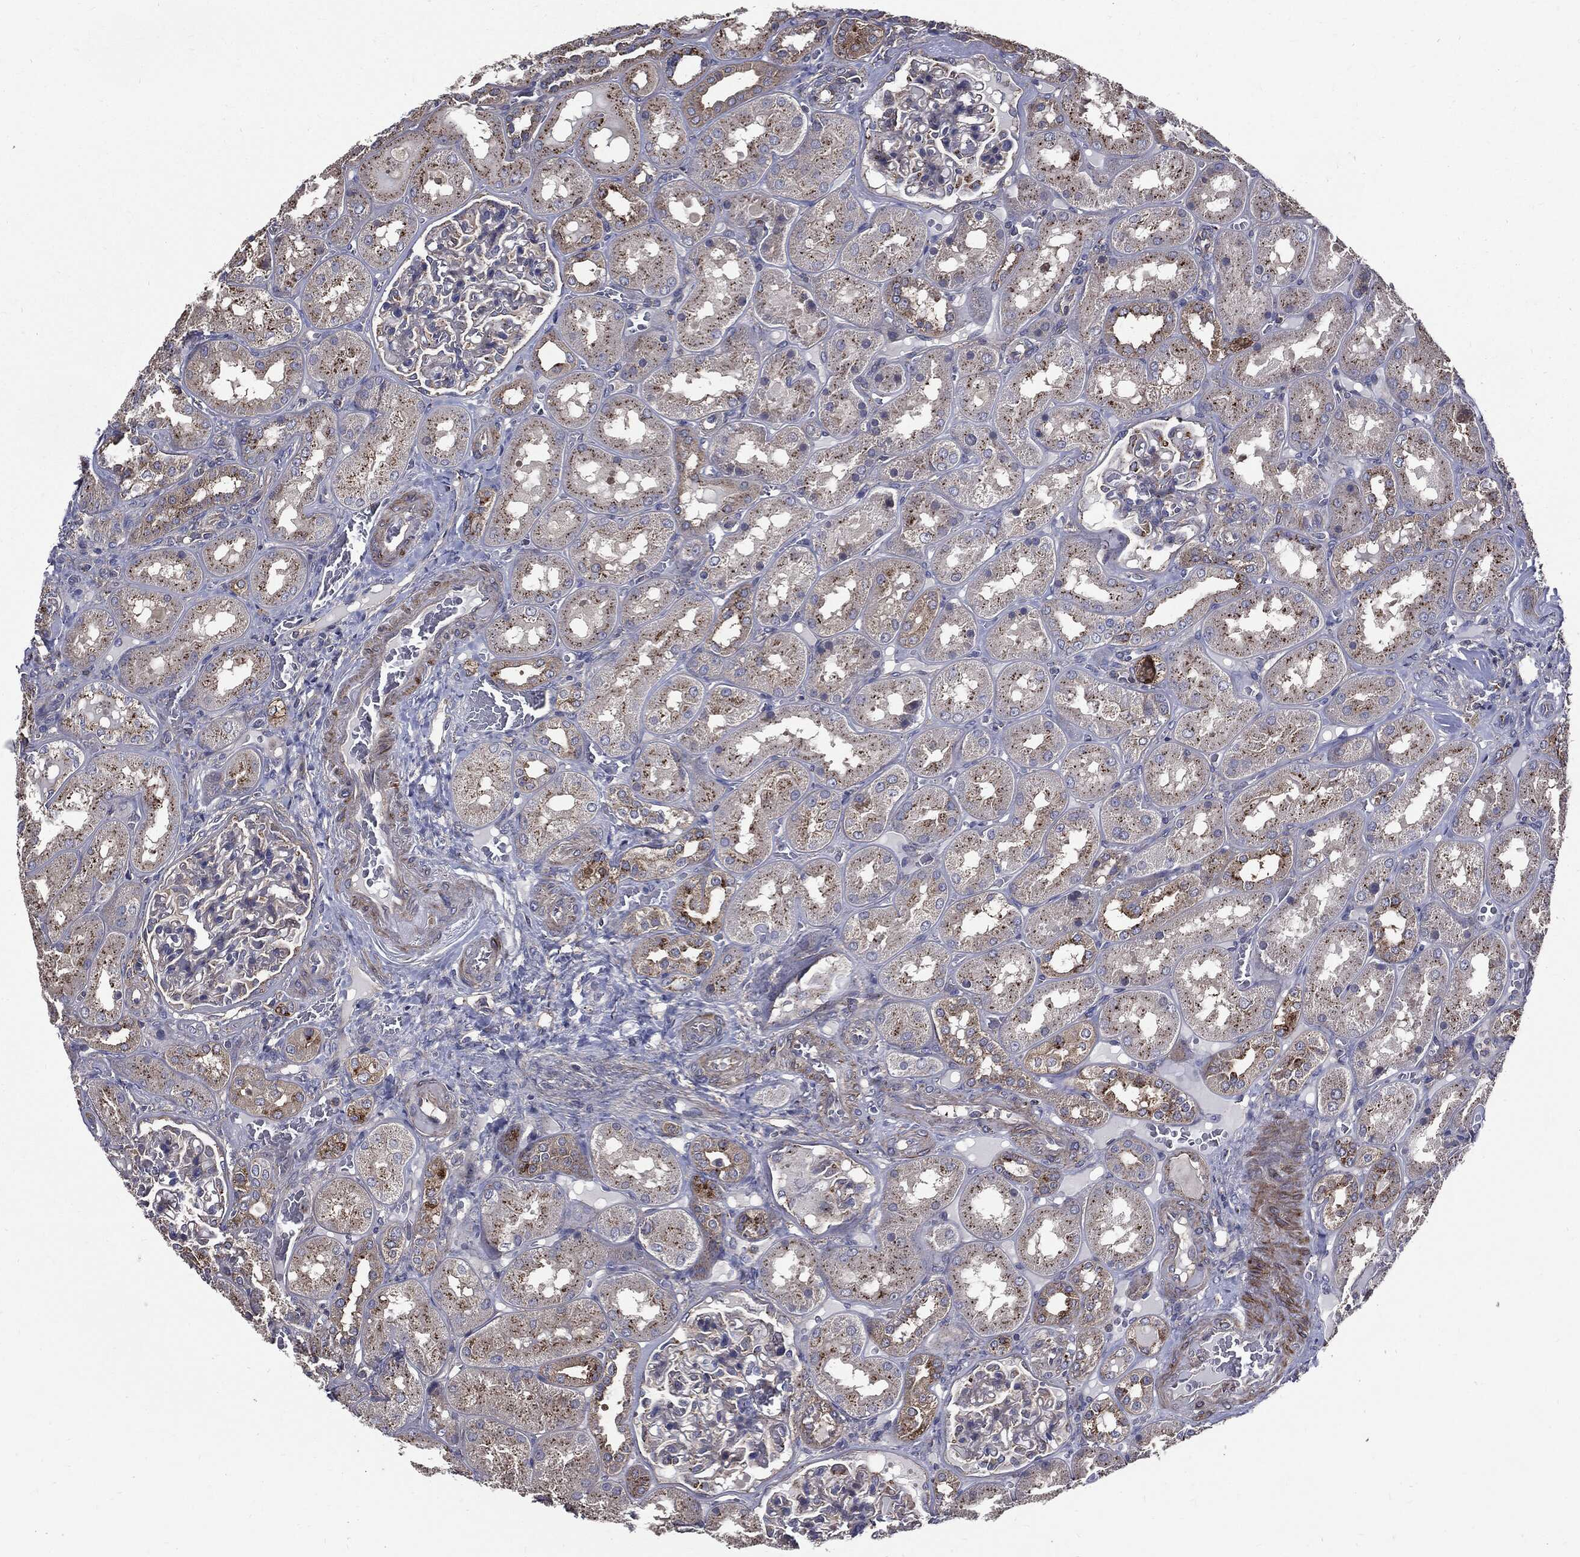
{"staining": {"intensity": "negative", "quantity": "none", "location": "none"}, "tissue": "kidney", "cell_type": "Cells in glomeruli", "image_type": "normal", "snomed": [{"axis": "morphology", "description": "Normal tissue, NOS"}, {"axis": "topography", "description": "Kidney"}], "caption": "High power microscopy micrograph of an immunohistochemistry (IHC) micrograph of unremarkable kidney, revealing no significant staining in cells in glomeruli.", "gene": "PDCD6IP", "patient": {"sex": "male", "age": 73}}